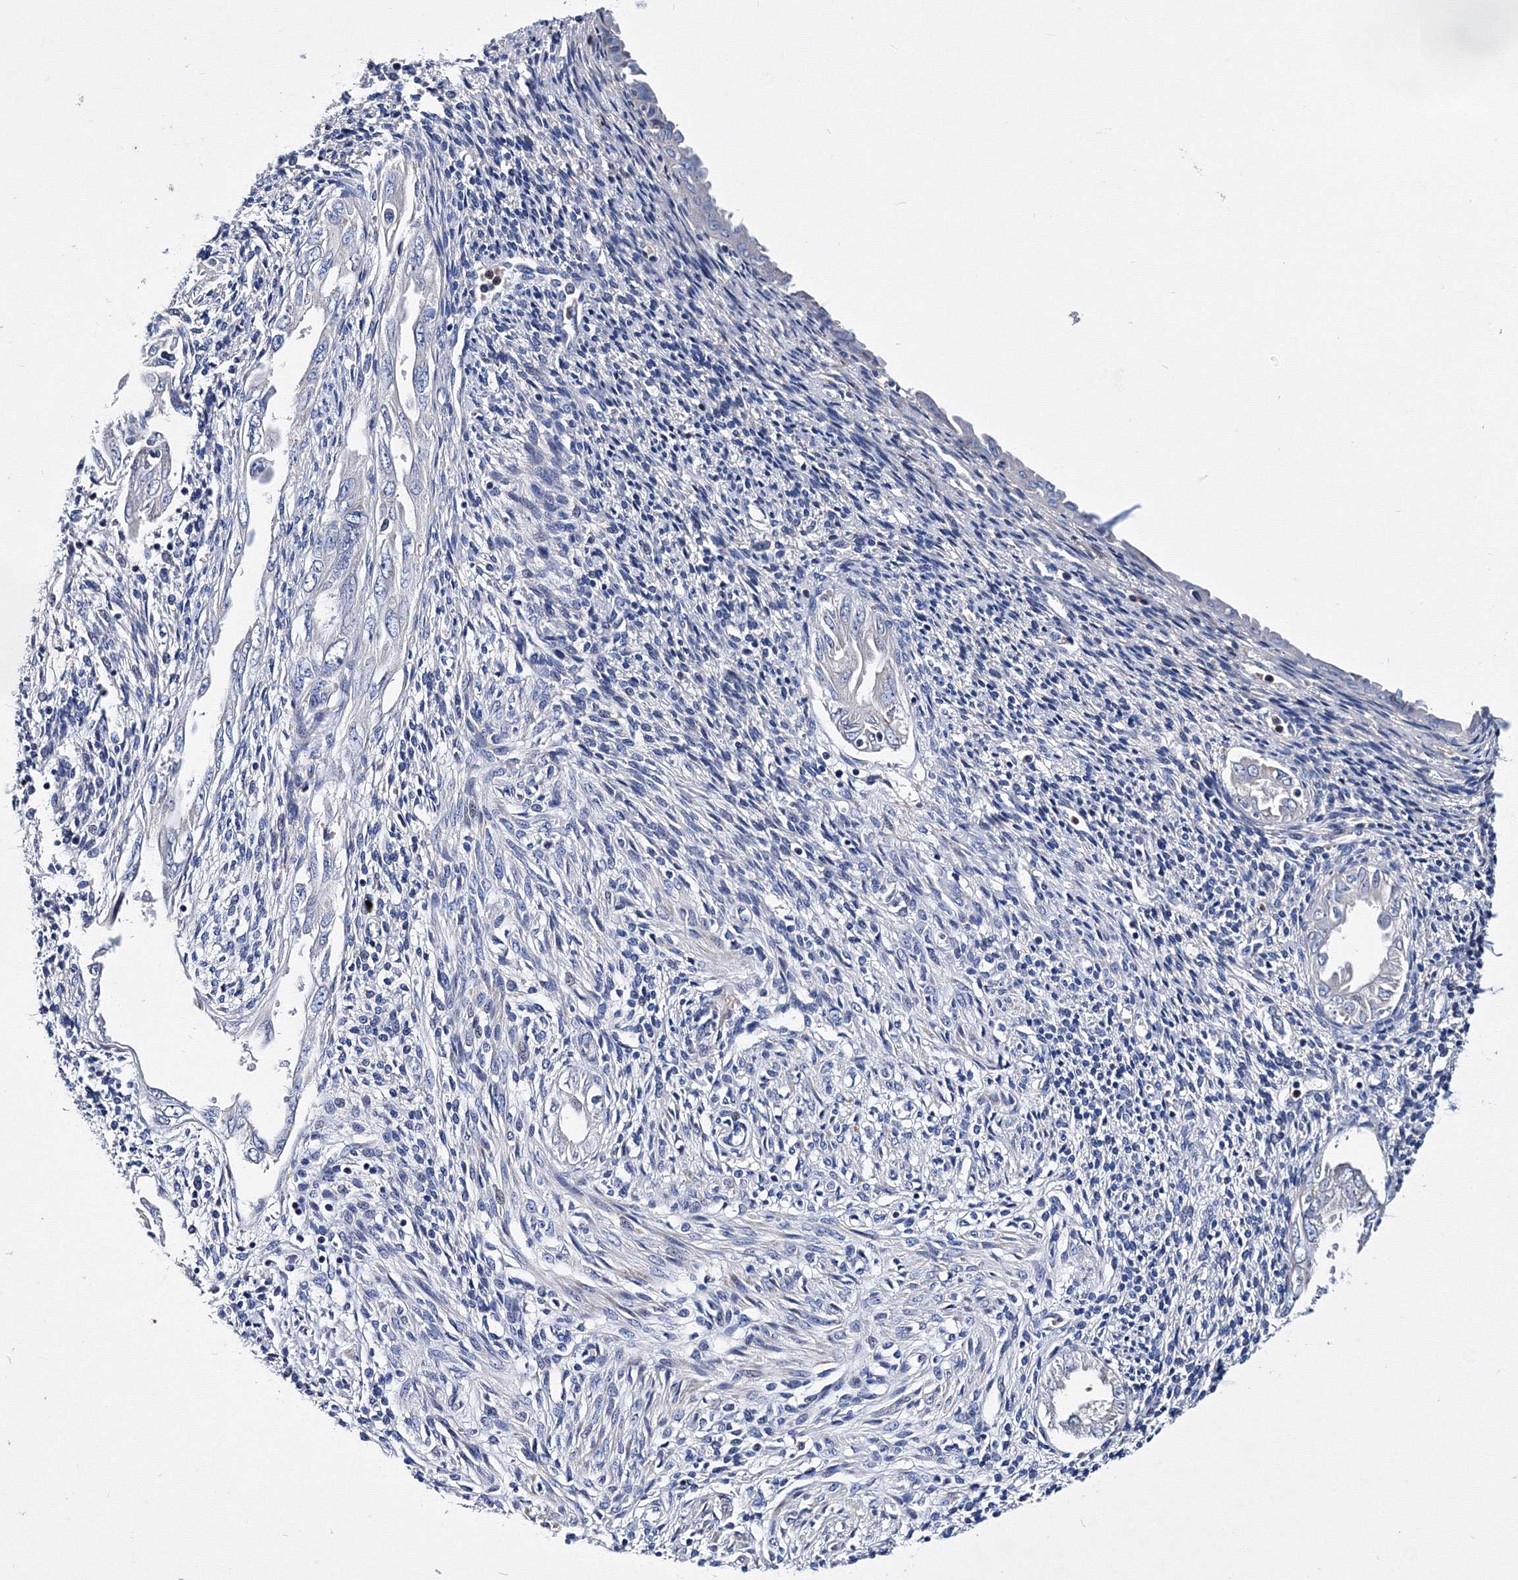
{"staining": {"intensity": "negative", "quantity": "none", "location": "none"}, "tissue": "endometrium", "cell_type": "Cells in endometrial stroma", "image_type": "normal", "snomed": [{"axis": "morphology", "description": "Normal tissue, NOS"}, {"axis": "topography", "description": "Endometrium"}], "caption": "Protein analysis of unremarkable endometrium exhibits no significant positivity in cells in endometrial stroma.", "gene": "TRPM2", "patient": {"sex": "female", "age": 66}}